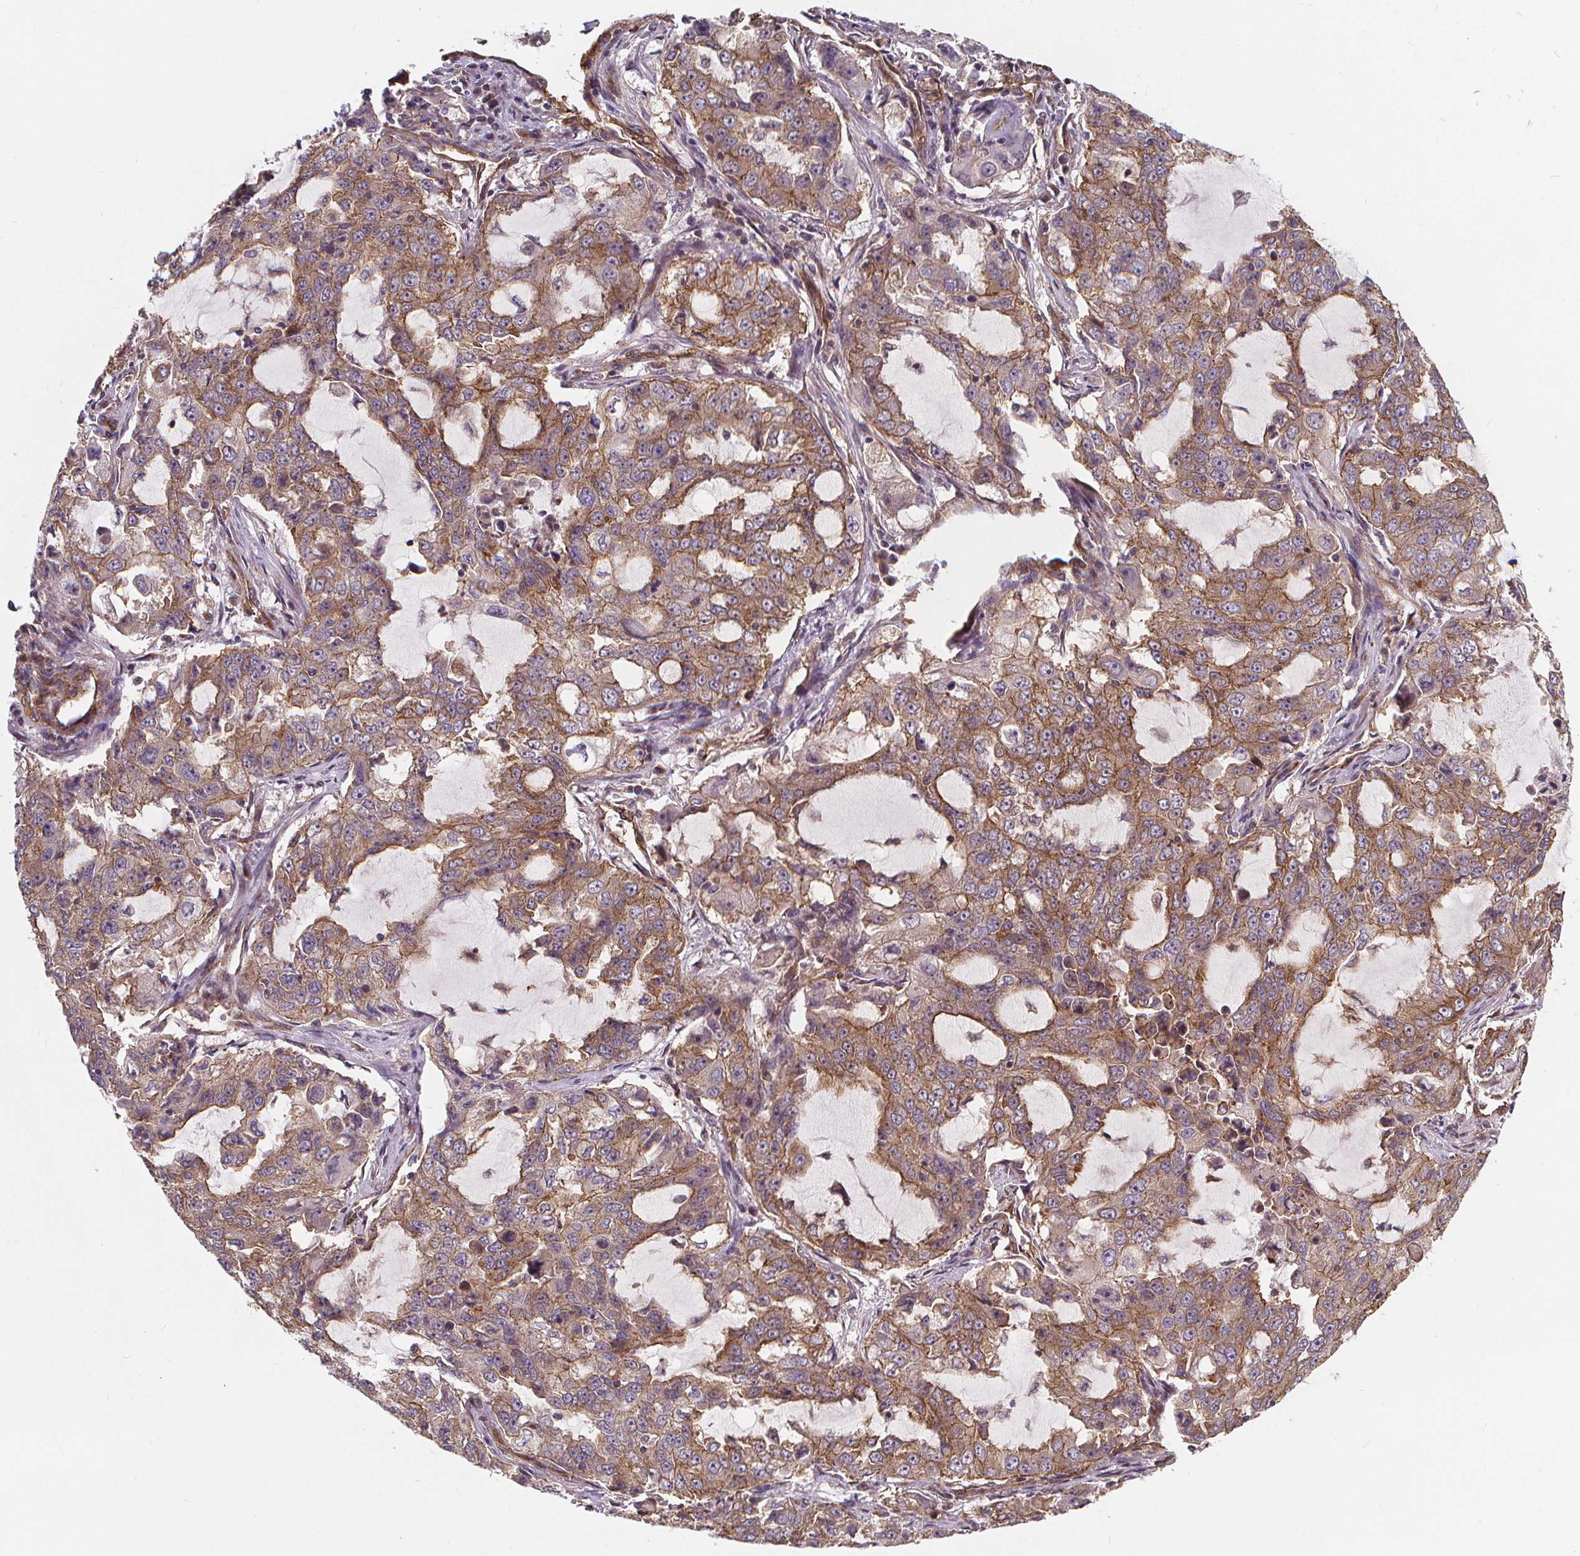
{"staining": {"intensity": "moderate", "quantity": ">75%", "location": "cytoplasmic/membranous"}, "tissue": "lung cancer", "cell_type": "Tumor cells", "image_type": "cancer", "snomed": [{"axis": "morphology", "description": "Adenocarcinoma, NOS"}, {"axis": "topography", "description": "Lung"}], "caption": "The image displays staining of lung cancer, revealing moderate cytoplasmic/membranous protein positivity (brown color) within tumor cells.", "gene": "CLINT1", "patient": {"sex": "female", "age": 61}}